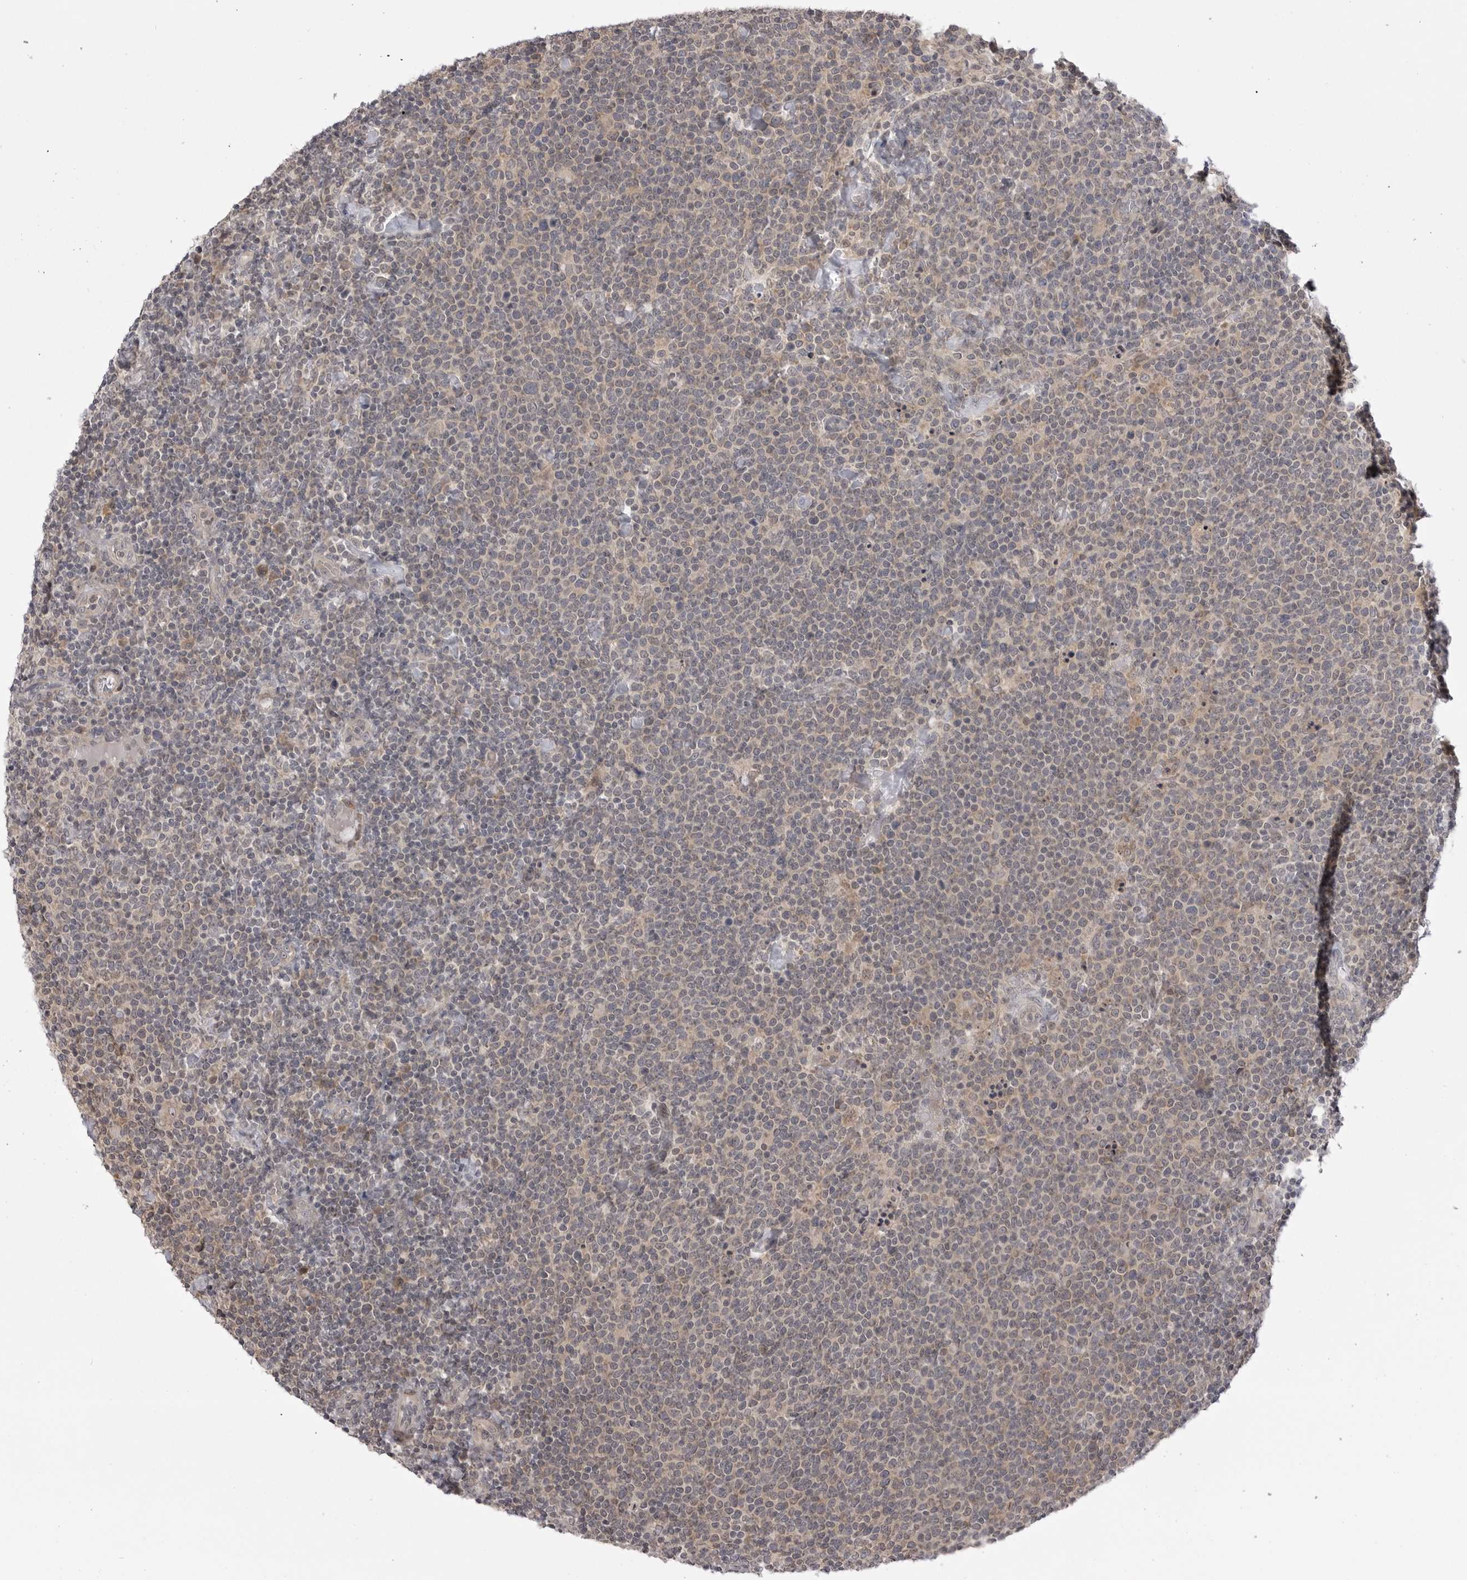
{"staining": {"intensity": "negative", "quantity": "none", "location": "none"}, "tissue": "lymphoma", "cell_type": "Tumor cells", "image_type": "cancer", "snomed": [{"axis": "morphology", "description": "Malignant lymphoma, non-Hodgkin's type, High grade"}, {"axis": "topography", "description": "Lymph node"}], "caption": "Malignant lymphoma, non-Hodgkin's type (high-grade) stained for a protein using IHC exhibits no positivity tumor cells.", "gene": "PTK2B", "patient": {"sex": "male", "age": 61}}